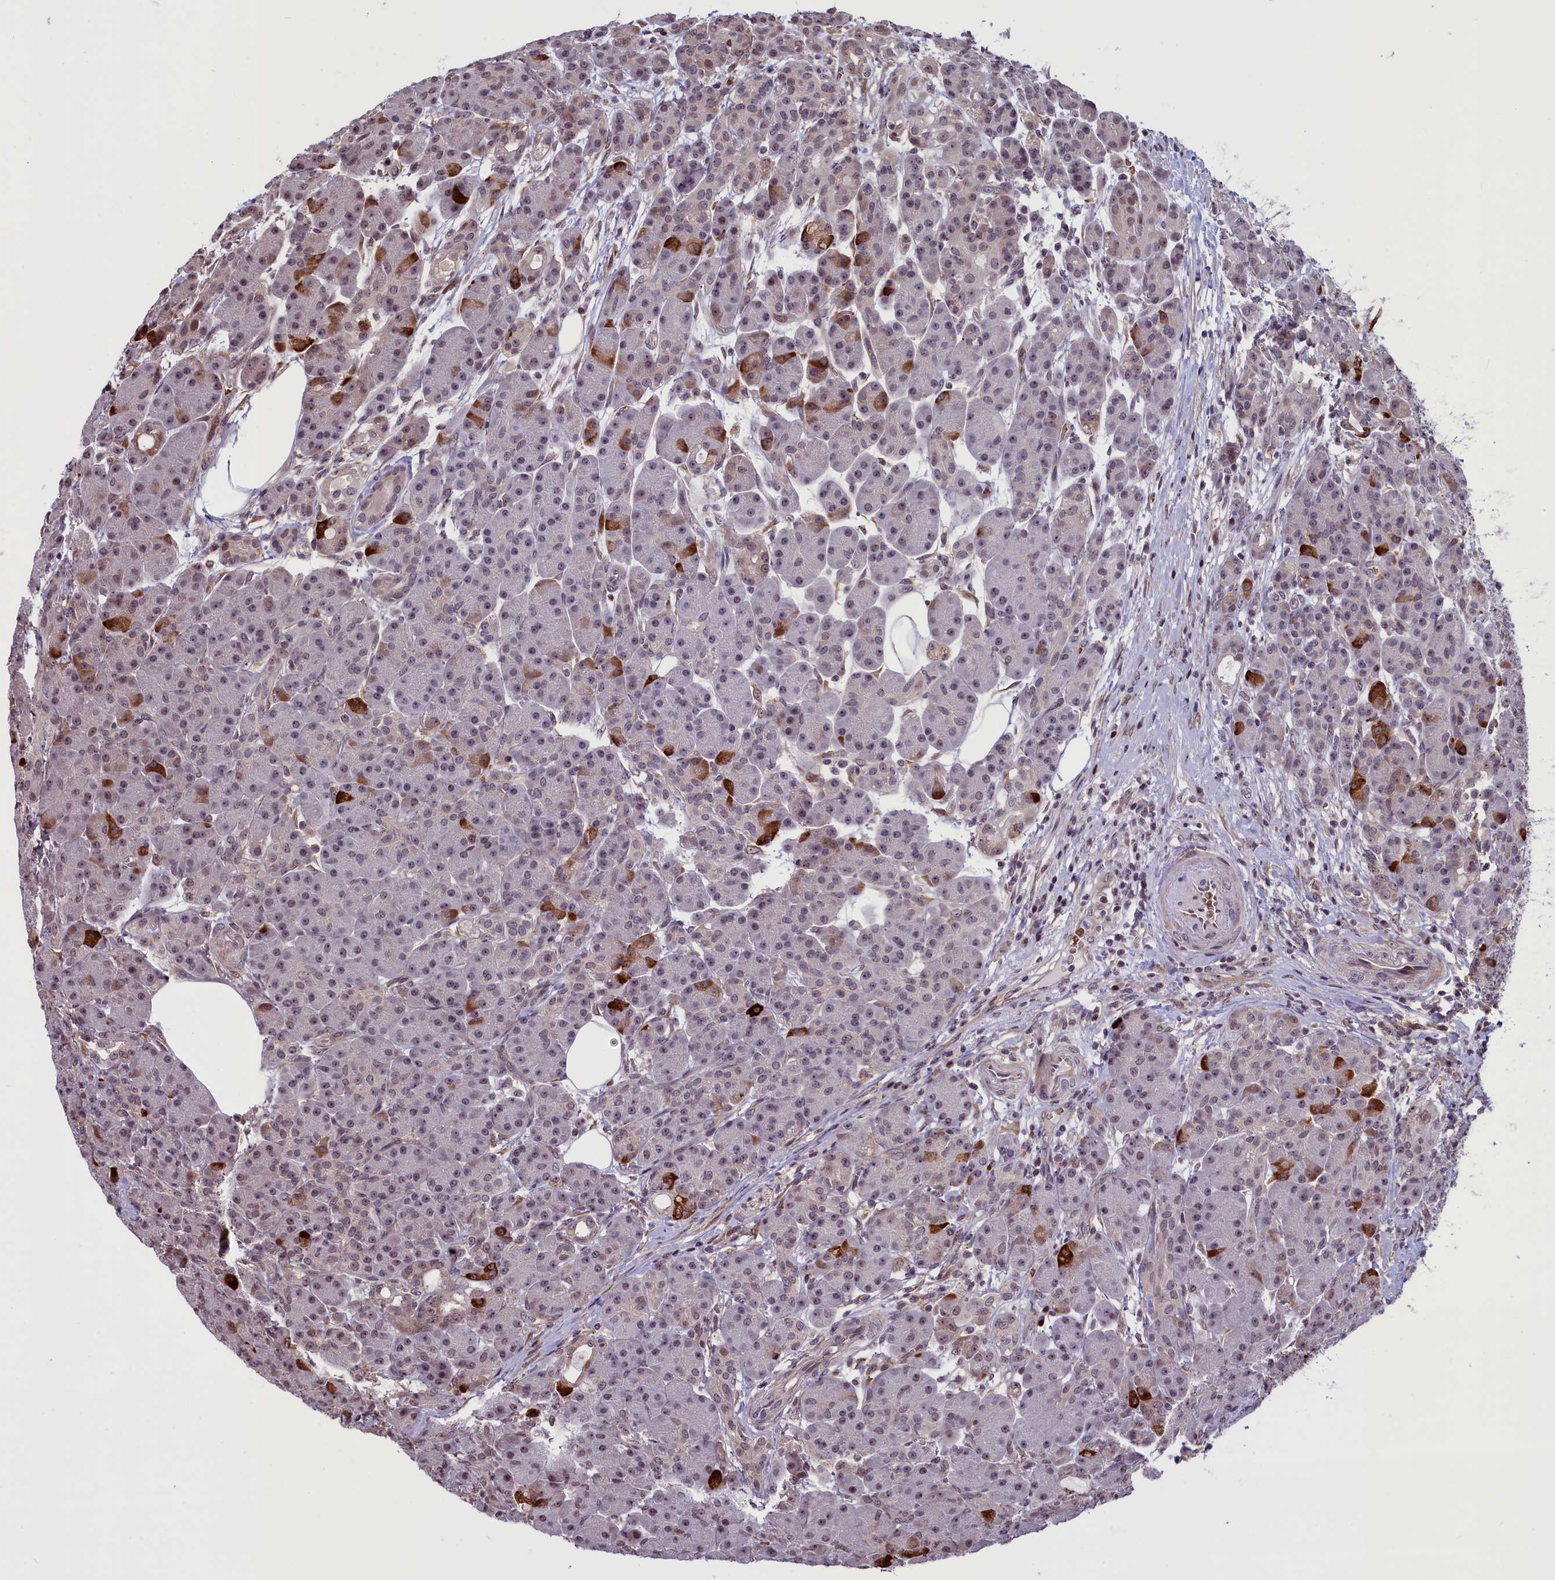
{"staining": {"intensity": "strong", "quantity": "<25%", "location": "cytoplasmic/membranous"}, "tissue": "pancreas", "cell_type": "Exocrine glandular cells", "image_type": "normal", "snomed": [{"axis": "morphology", "description": "Normal tissue, NOS"}, {"axis": "topography", "description": "Pancreas"}], "caption": "Immunohistochemistry (DAB (3,3'-diaminobenzidine)) staining of unremarkable human pancreas exhibits strong cytoplasmic/membranous protein positivity in approximately <25% of exocrine glandular cells. (brown staining indicates protein expression, while blue staining denotes nuclei).", "gene": "SHFL", "patient": {"sex": "male", "age": 63}}